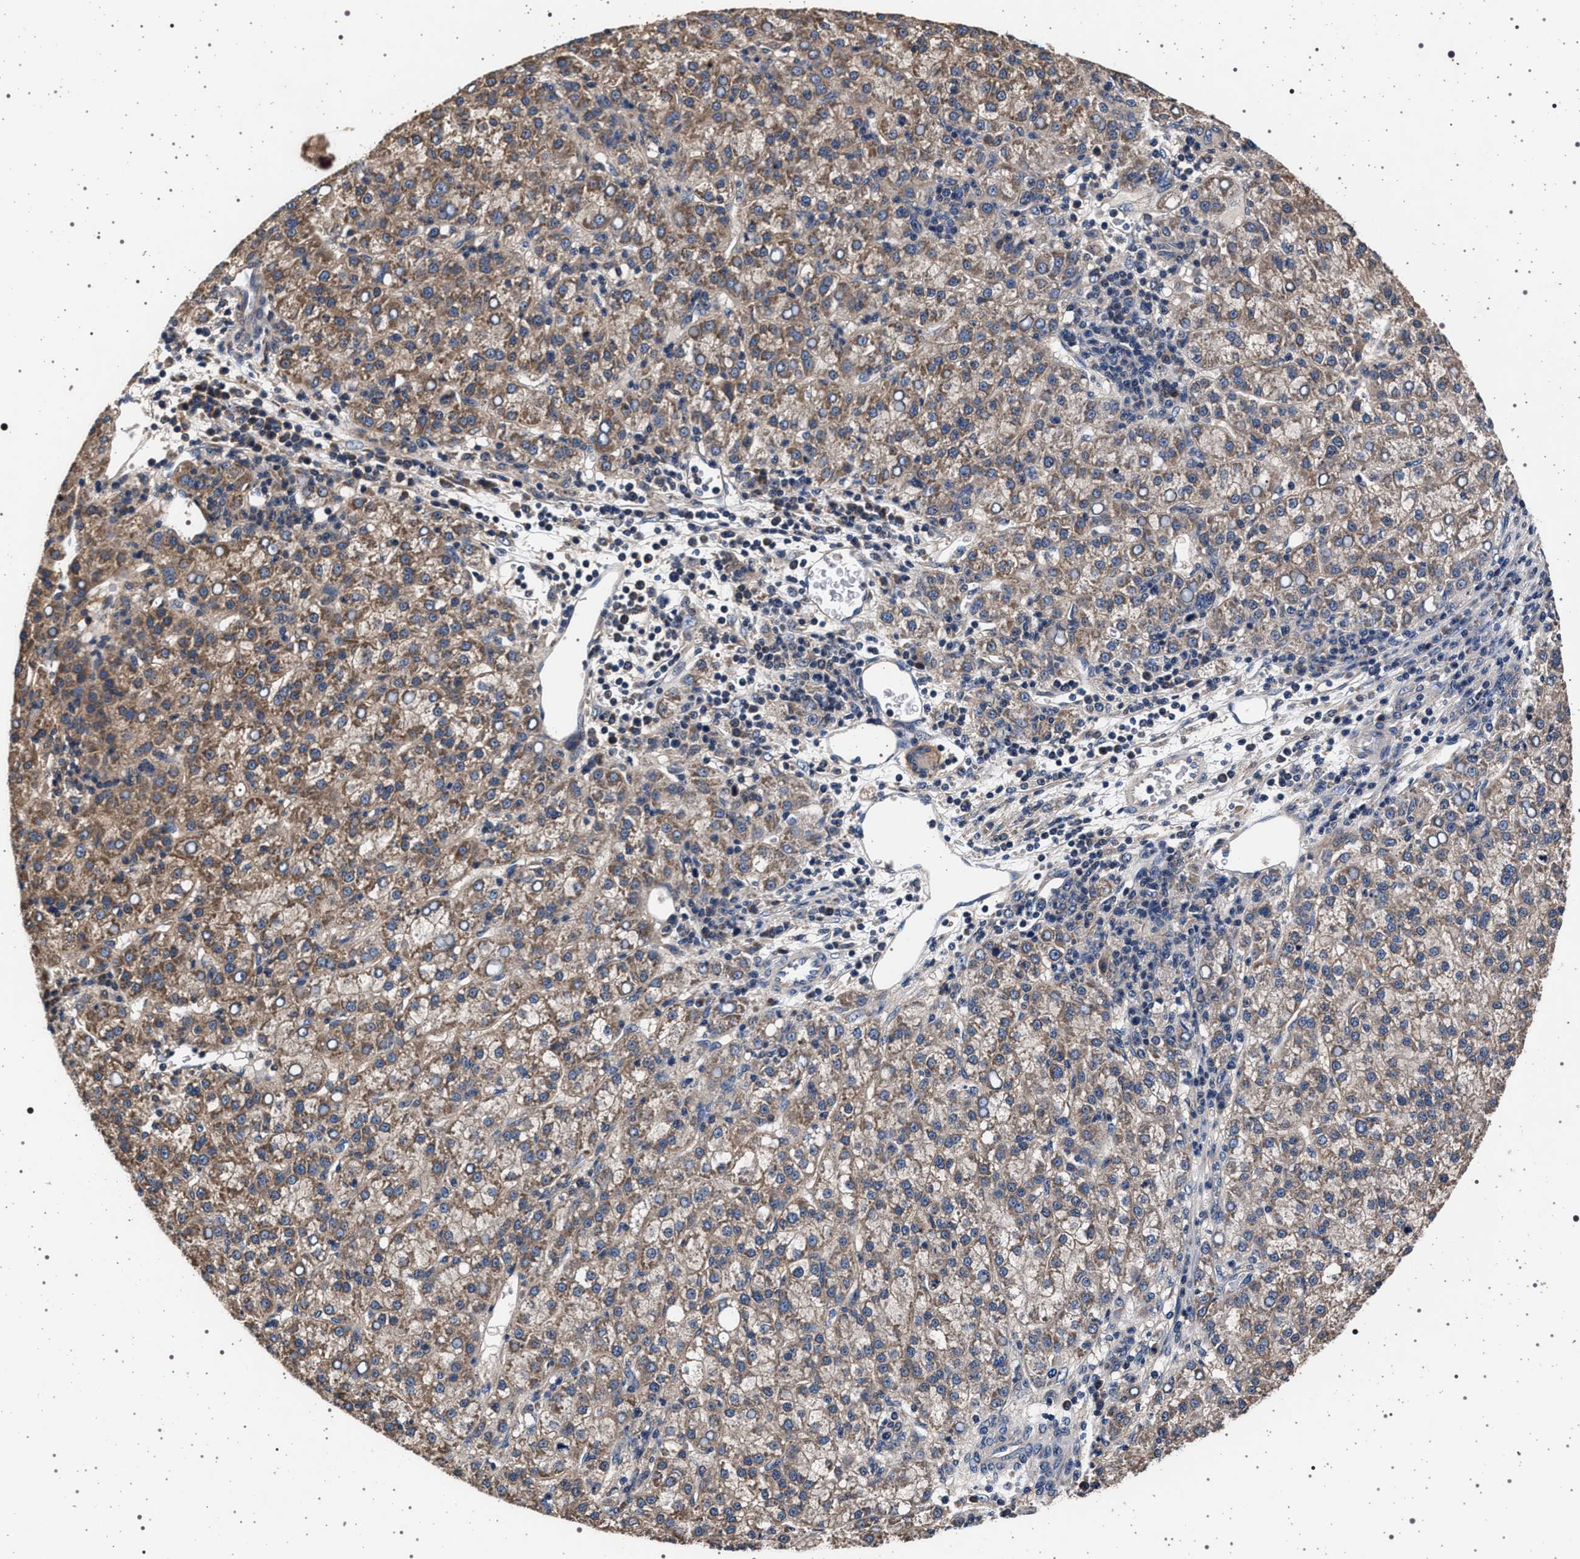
{"staining": {"intensity": "moderate", "quantity": ">75%", "location": "cytoplasmic/membranous"}, "tissue": "liver cancer", "cell_type": "Tumor cells", "image_type": "cancer", "snomed": [{"axis": "morphology", "description": "Carcinoma, Hepatocellular, NOS"}, {"axis": "topography", "description": "Liver"}], "caption": "Moderate cytoplasmic/membranous staining is present in about >75% of tumor cells in liver cancer (hepatocellular carcinoma).", "gene": "MAP3K2", "patient": {"sex": "female", "age": 58}}